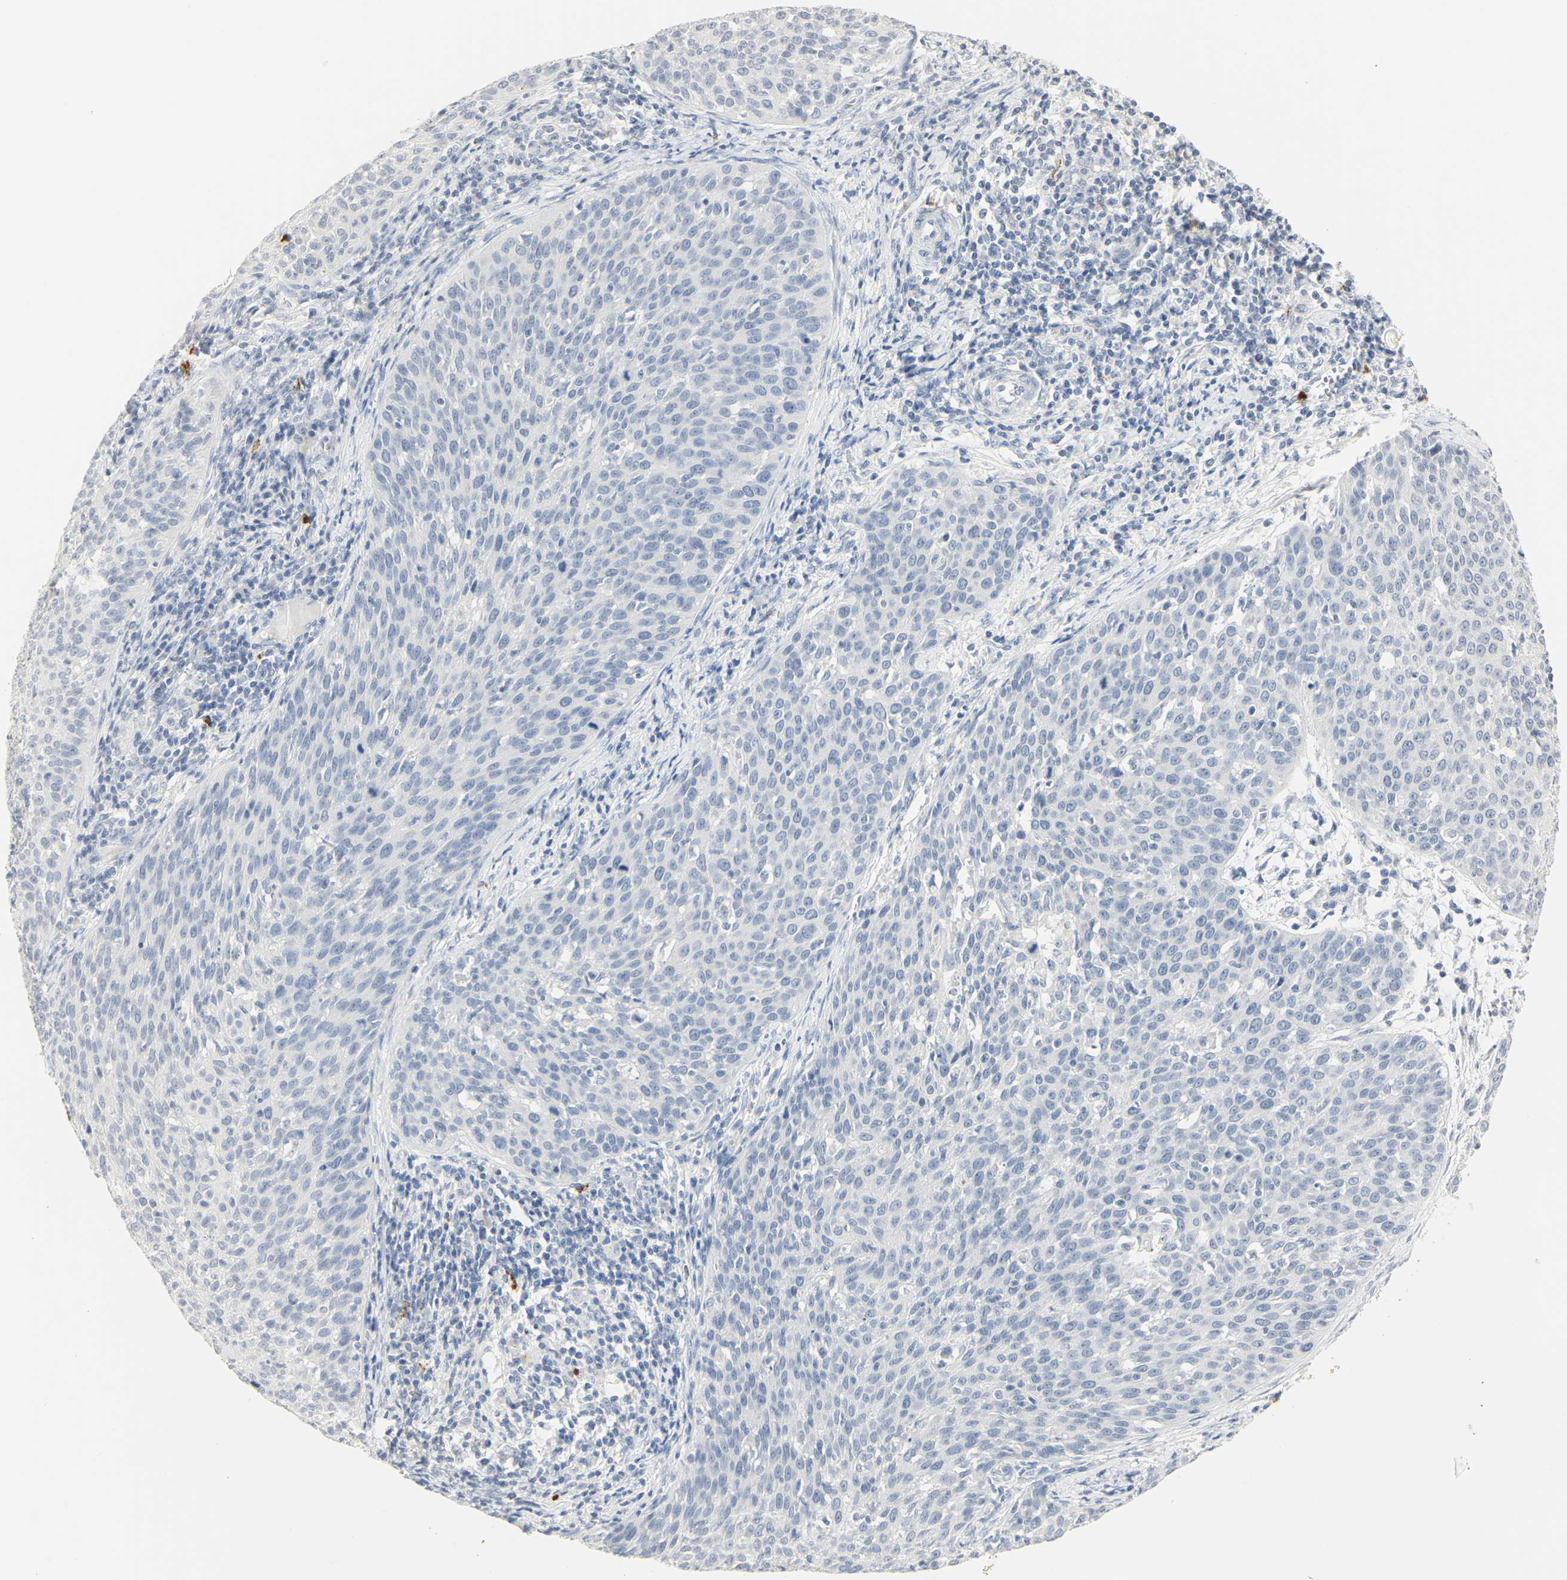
{"staining": {"intensity": "negative", "quantity": "none", "location": "none"}, "tissue": "cervical cancer", "cell_type": "Tumor cells", "image_type": "cancer", "snomed": [{"axis": "morphology", "description": "Squamous cell carcinoma, NOS"}, {"axis": "topography", "description": "Cervix"}], "caption": "Photomicrograph shows no significant protein positivity in tumor cells of cervical squamous cell carcinoma. The staining was performed using DAB (3,3'-diaminobenzidine) to visualize the protein expression in brown, while the nuclei were stained in blue with hematoxylin (Magnification: 20x).", "gene": "MPO", "patient": {"sex": "female", "age": 38}}